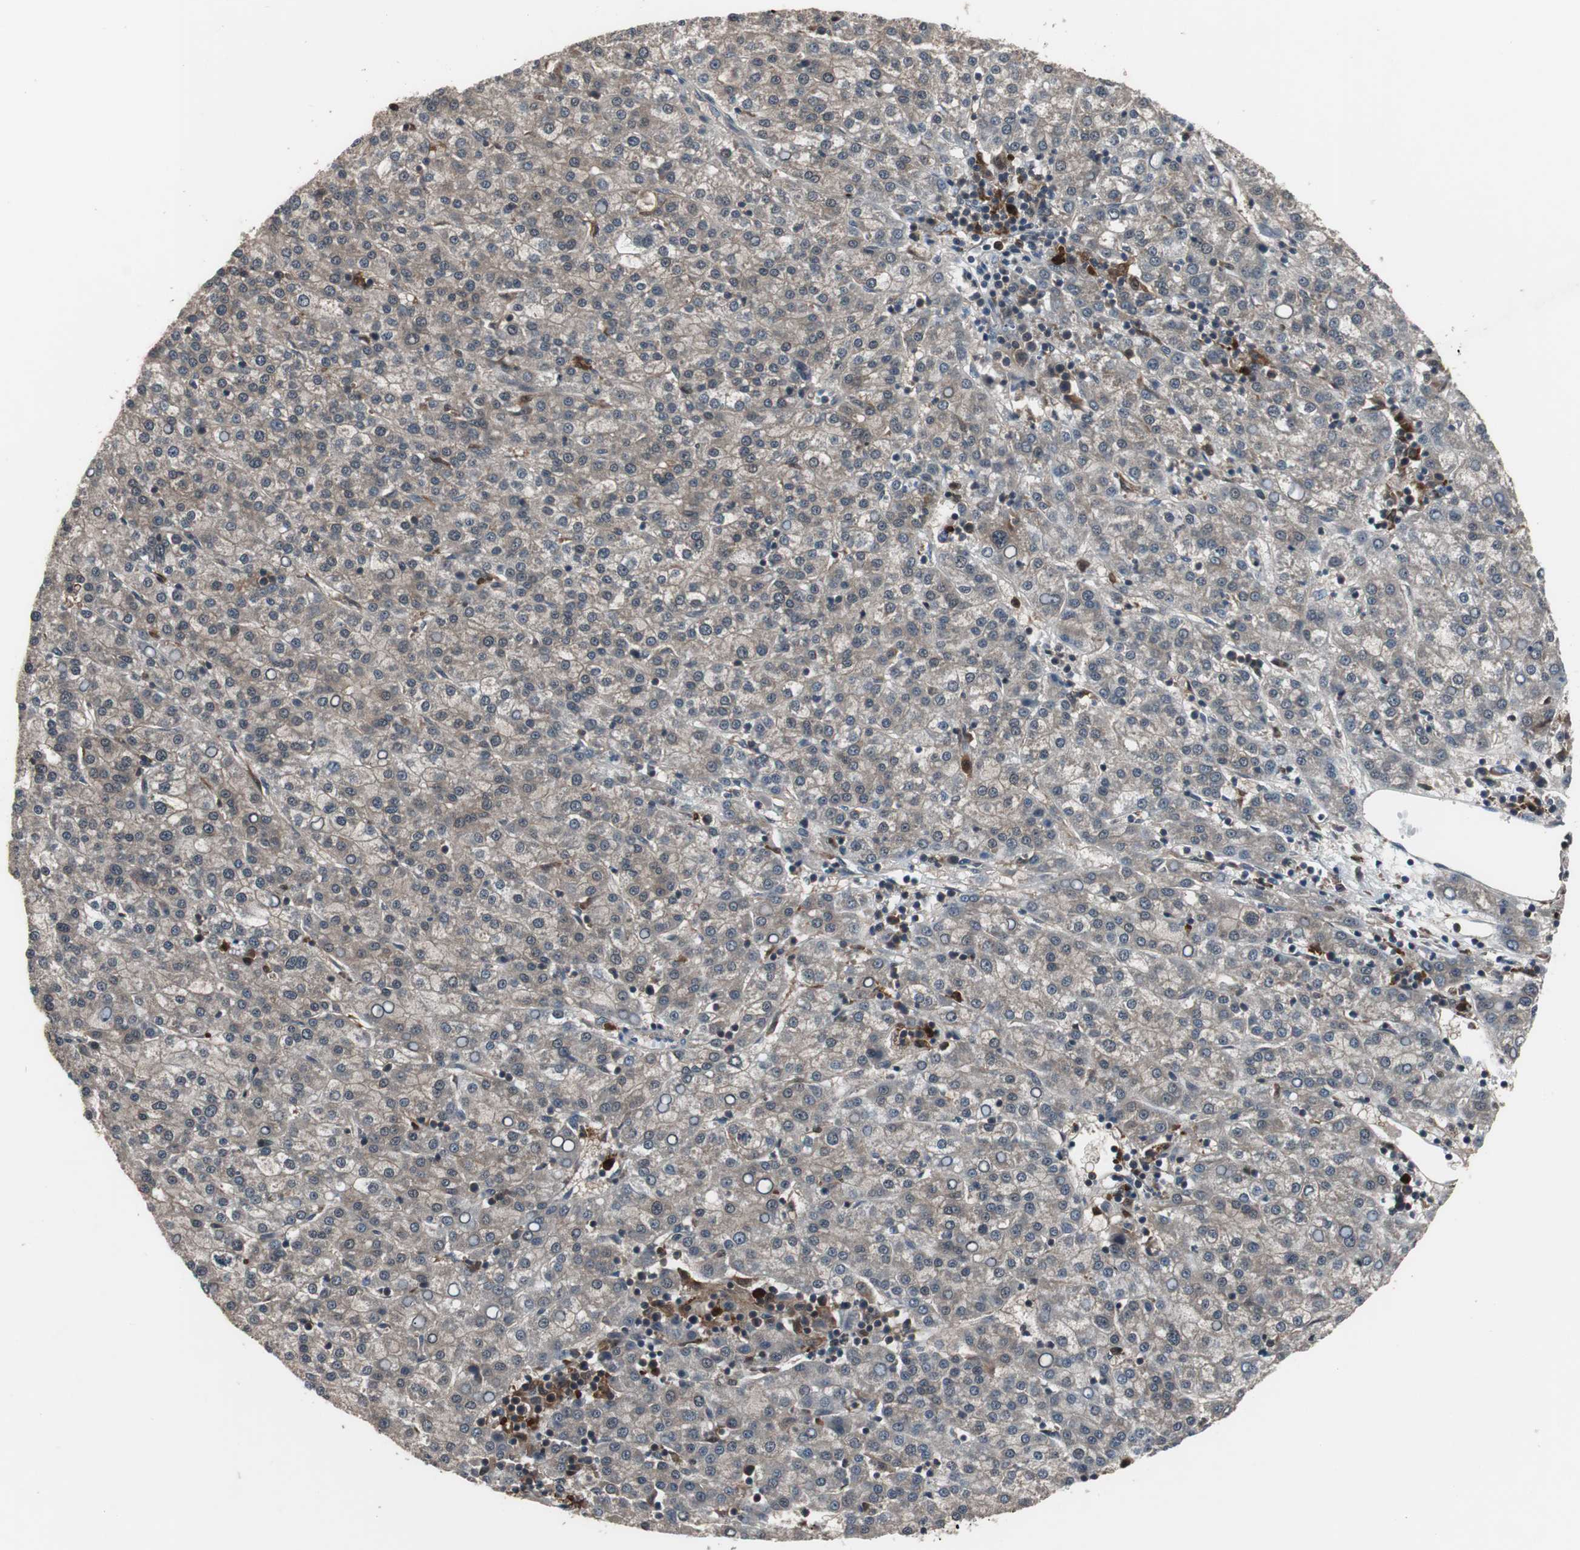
{"staining": {"intensity": "moderate", "quantity": ">75%", "location": "cytoplasmic/membranous"}, "tissue": "liver cancer", "cell_type": "Tumor cells", "image_type": "cancer", "snomed": [{"axis": "morphology", "description": "Carcinoma, Hepatocellular, NOS"}, {"axis": "topography", "description": "Liver"}], "caption": "Hepatocellular carcinoma (liver) stained for a protein (brown) displays moderate cytoplasmic/membranous positive positivity in approximately >75% of tumor cells.", "gene": "PAK1", "patient": {"sex": "female", "age": 58}}